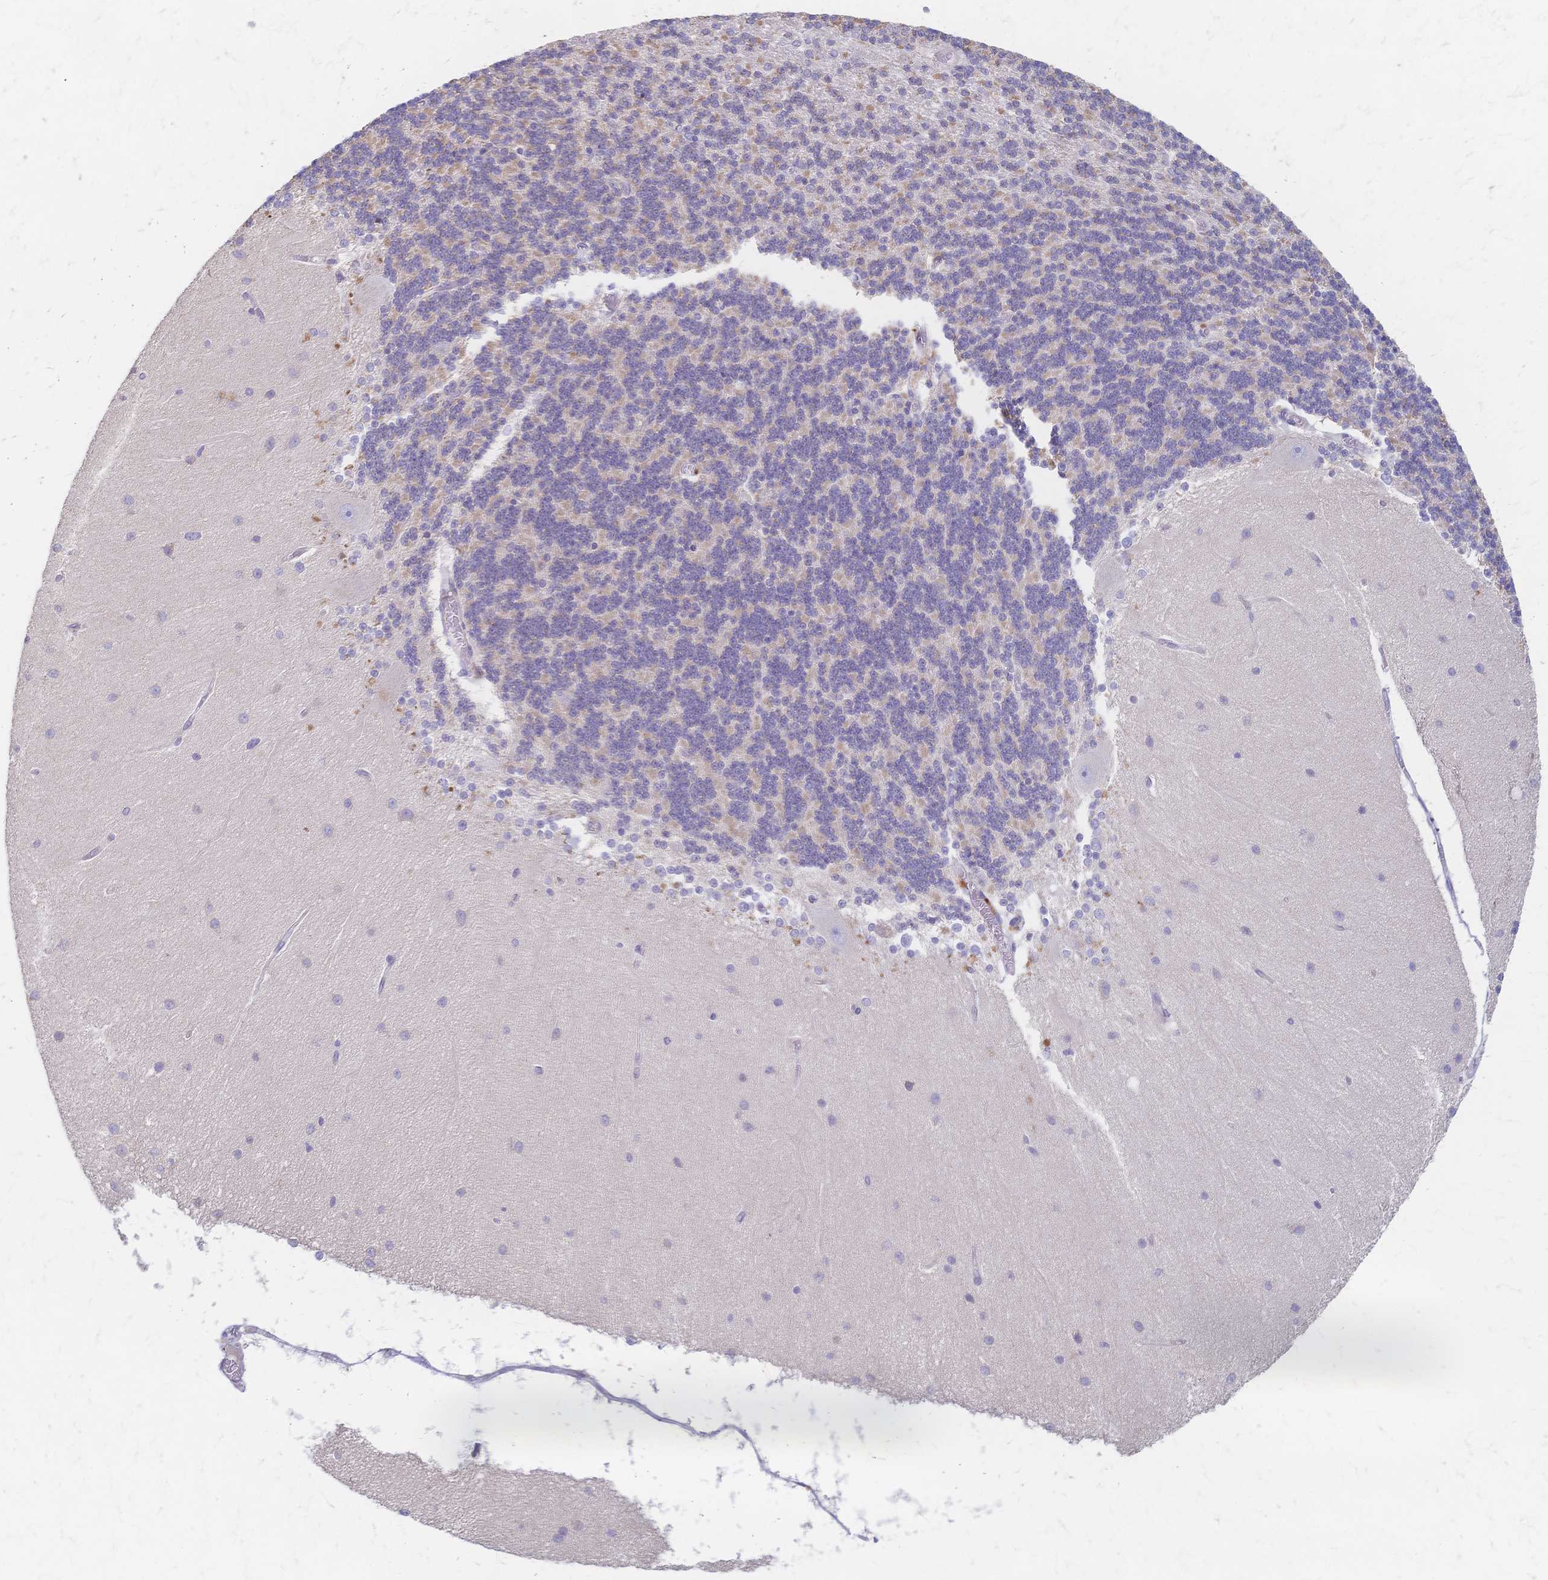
{"staining": {"intensity": "negative", "quantity": "none", "location": "none"}, "tissue": "cerebellum", "cell_type": "Cells in granular layer", "image_type": "normal", "snomed": [{"axis": "morphology", "description": "Normal tissue, NOS"}, {"axis": "topography", "description": "Cerebellum"}], "caption": "High magnification brightfield microscopy of normal cerebellum stained with DAB (3,3'-diaminobenzidine) (brown) and counterstained with hematoxylin (blue): cells in granular layer show no significant staining. (Stains: DAB (3,3'-diaminobenzidine) immunohistochemistry with hematoxylin counter stain, Microscopy: brightfield microscopy at high magnification).", "gene": "CYB5A", "patient": {"sex": "female", "age": 54}}